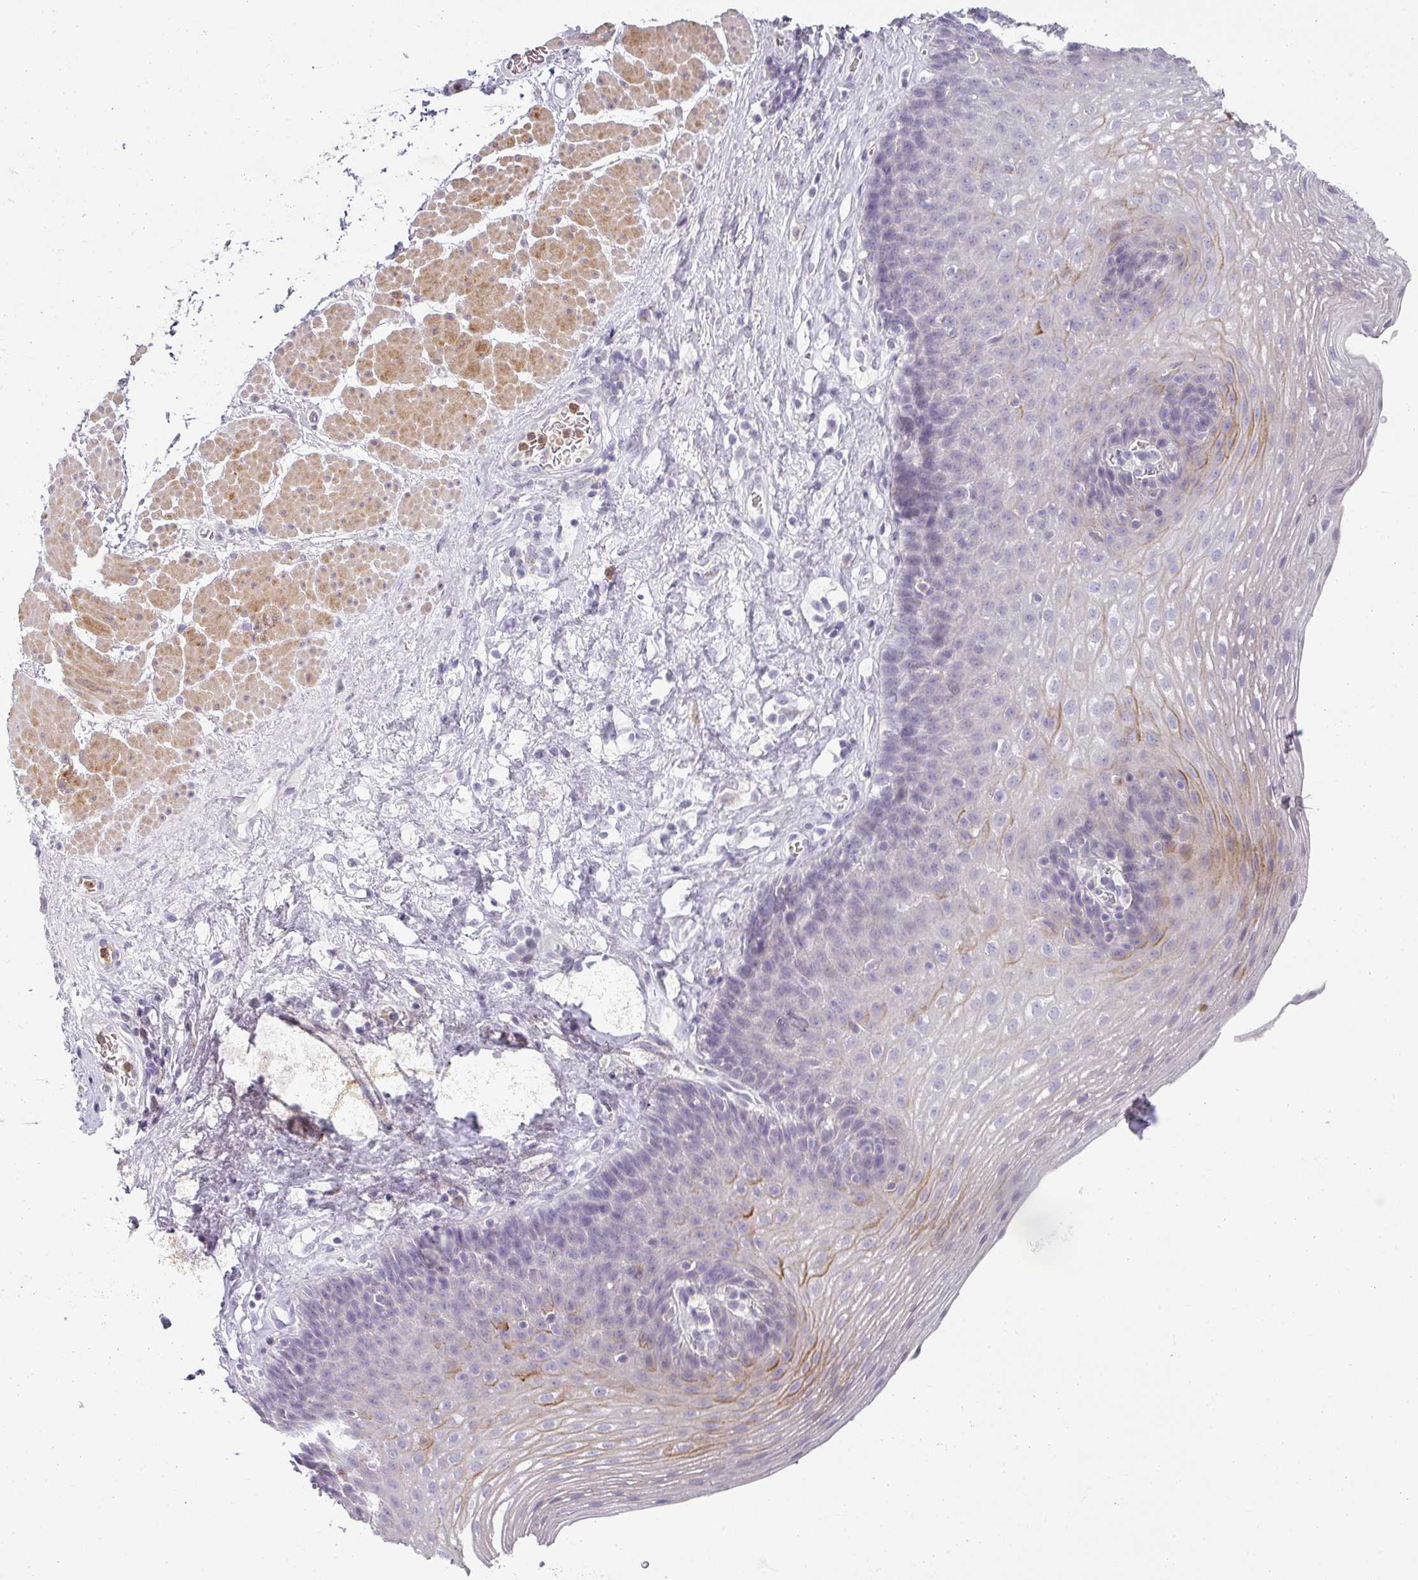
{"staining": {"intensity": "moderate", "quantity": "<25%", "location": "cytoplasmic/membranous"}, "tissue": "esophagus", "cell_type": "Squamous epithelial cells", "image_type": "normal", "snomed": [{"axis": "morphology", "description": "Normal tissue, NOS"}, {"axis": "topography", "description": "Esophagus"}], "caption": "Immunohistochemical staining of unremarkable esophagus shows <25% levels of moderate cytoplasmic/membranous protein expression in approximately <25% of squamous epithelial cells. The staining is performed using DAB (3,3'-diaminobenzidine) brown chromogen to label protein expression. The nuclei are counter-stained blue using hematoxylin.", "gene": "BTLA", "patient": {"sex": "female", "age": 66}}